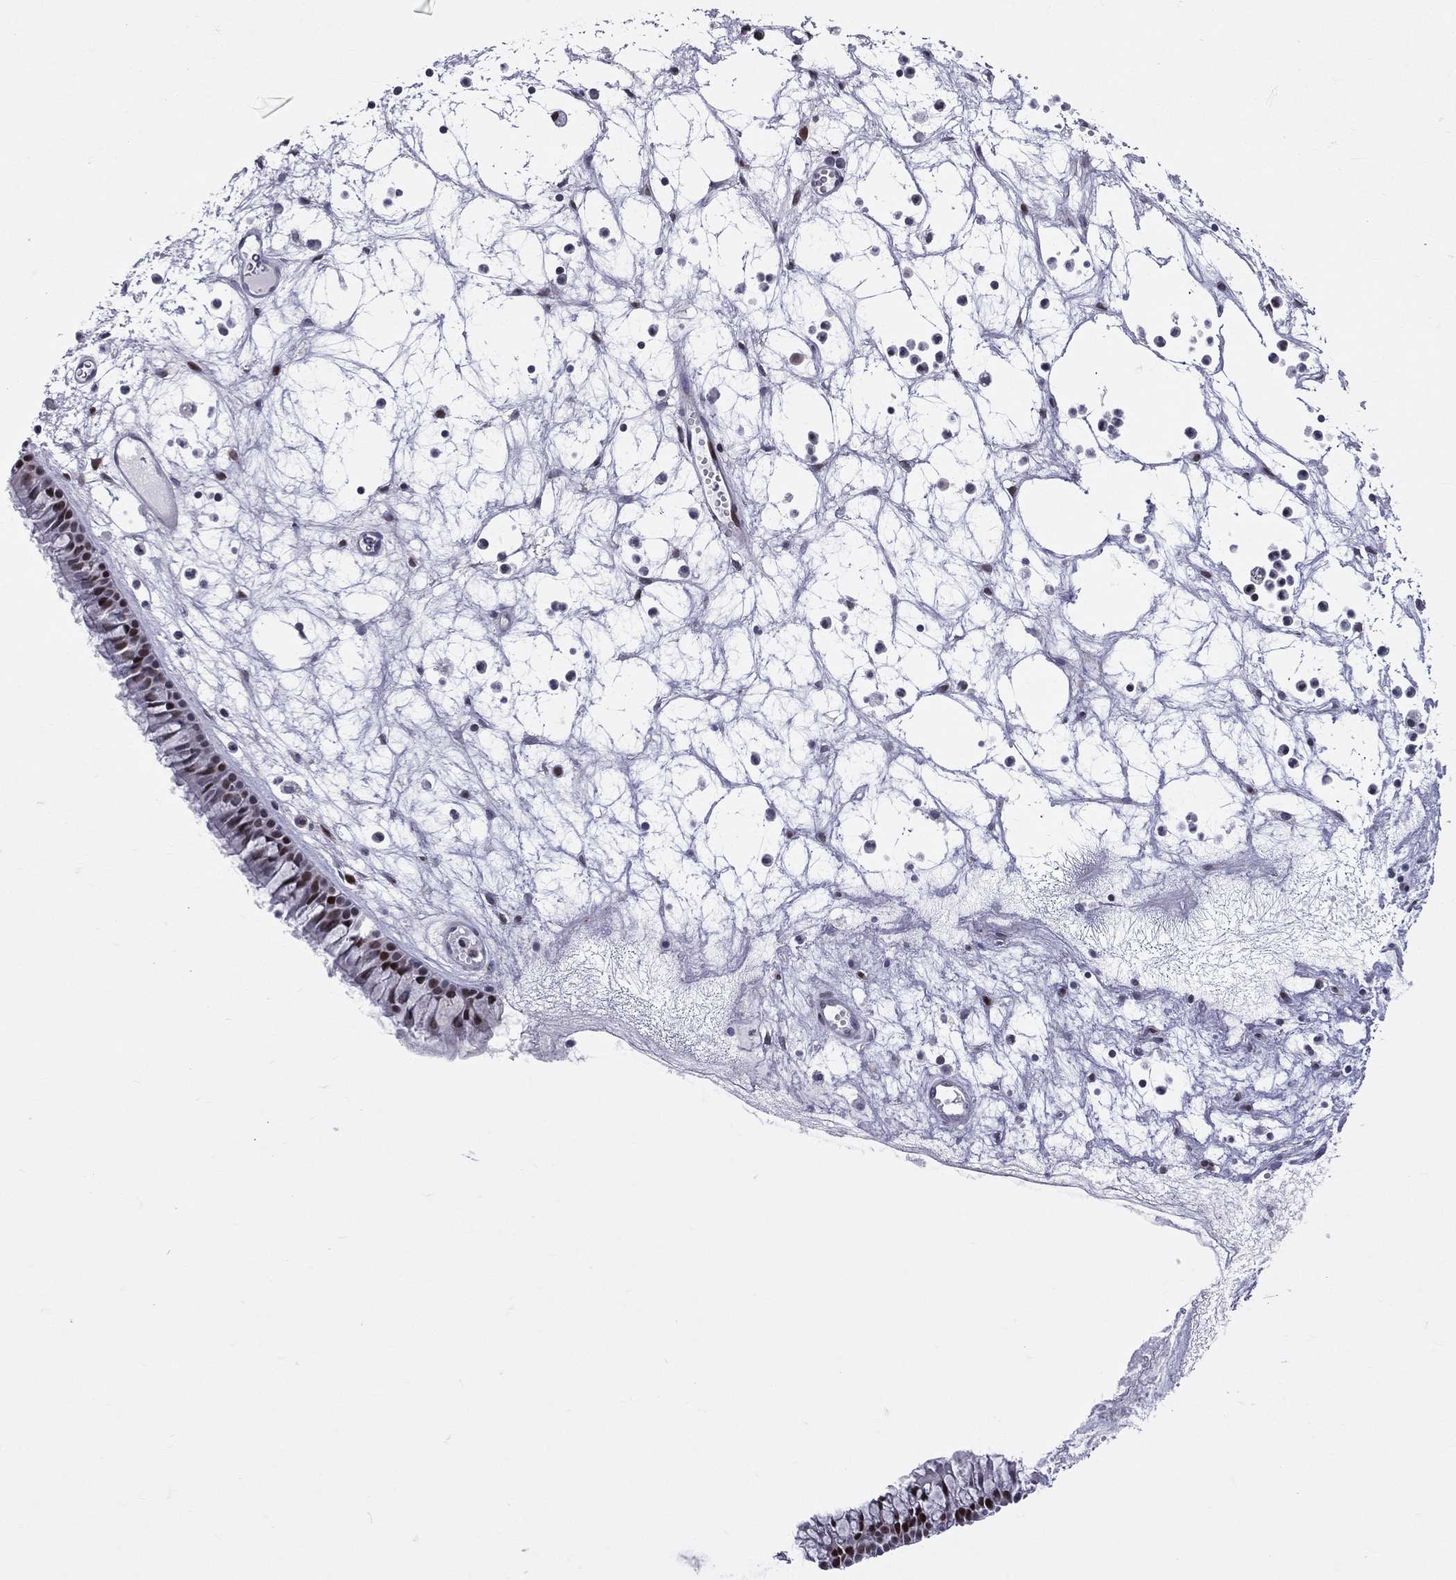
{"staining": {"intensity": "strong", "quantity": "<25%", "location": "nuclear"}, "tissue": "nasopharynx", "cell_type": "Respiratory epithelial cells", "image_type": "normal", "snomed": [{"axis": "morphology", "description": "Normal tissue, NOS"}, {"axis": "topography", "description": "Nasopharynx"}], "caption": "This is an image of immunohistochemistry staining of benign nasopharynx, which shows strong expression in the nuclear of respiratory epithelial cells.", "gene": "DBF4B", "patient": {"sex": "female", "age": 47}}